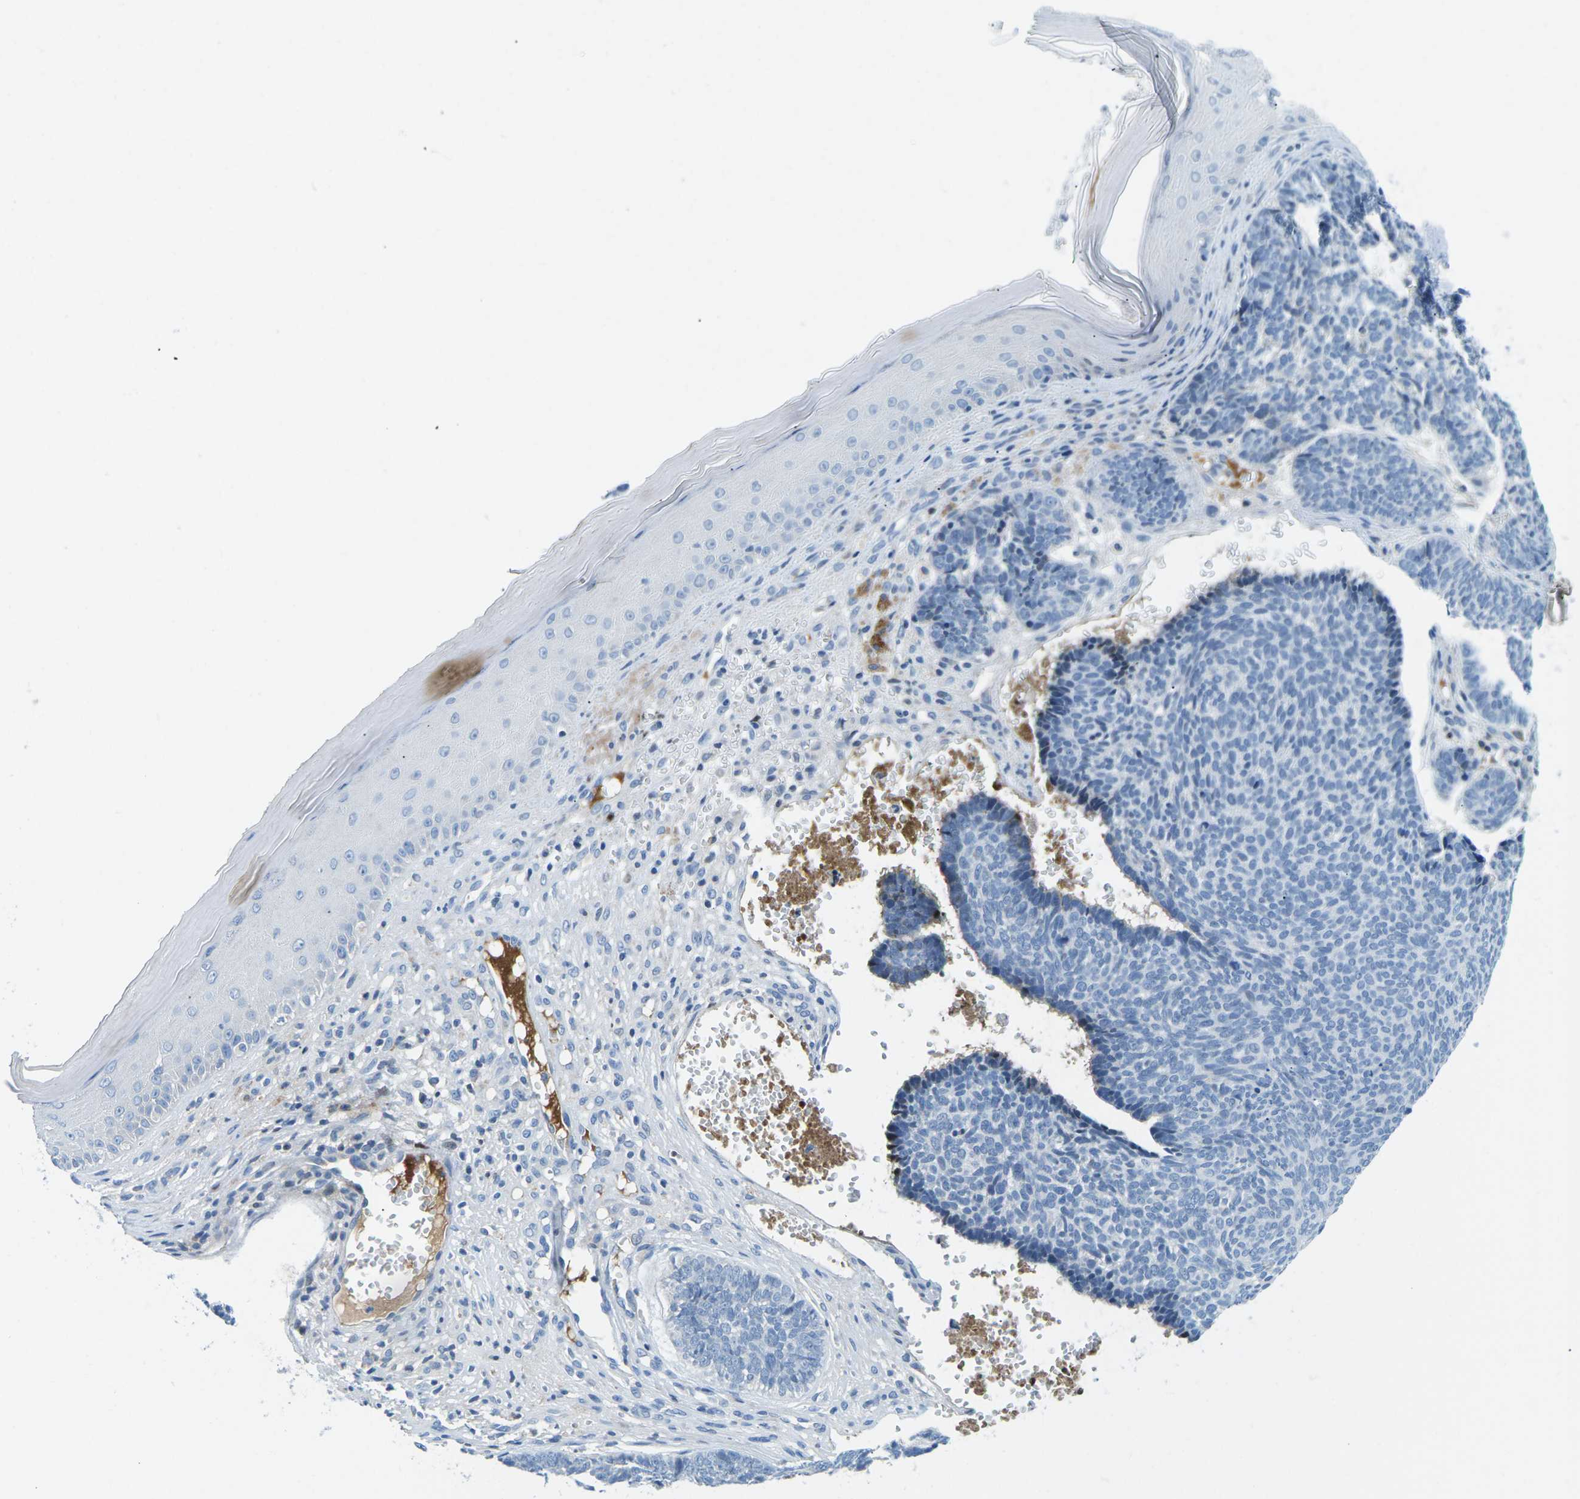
{"staining": {"intensity": "negative", "quantity": "none", "location": "none"}, "tissue": "skin cancer", "cell_type": "Tumor cells", "image_type": "cancer", "snomed": [{"axis": "morphology", "description": "Basal cell carcinoma"}, {"axis": "topography", "description": "Skin"}], "caption": "This is an IHC photomicrograph of skin cancer (basal cell carcinoma). There is no staining in tumor cells.", "gene": "CFB", "patient": {"sex": "male", "age": 84}}